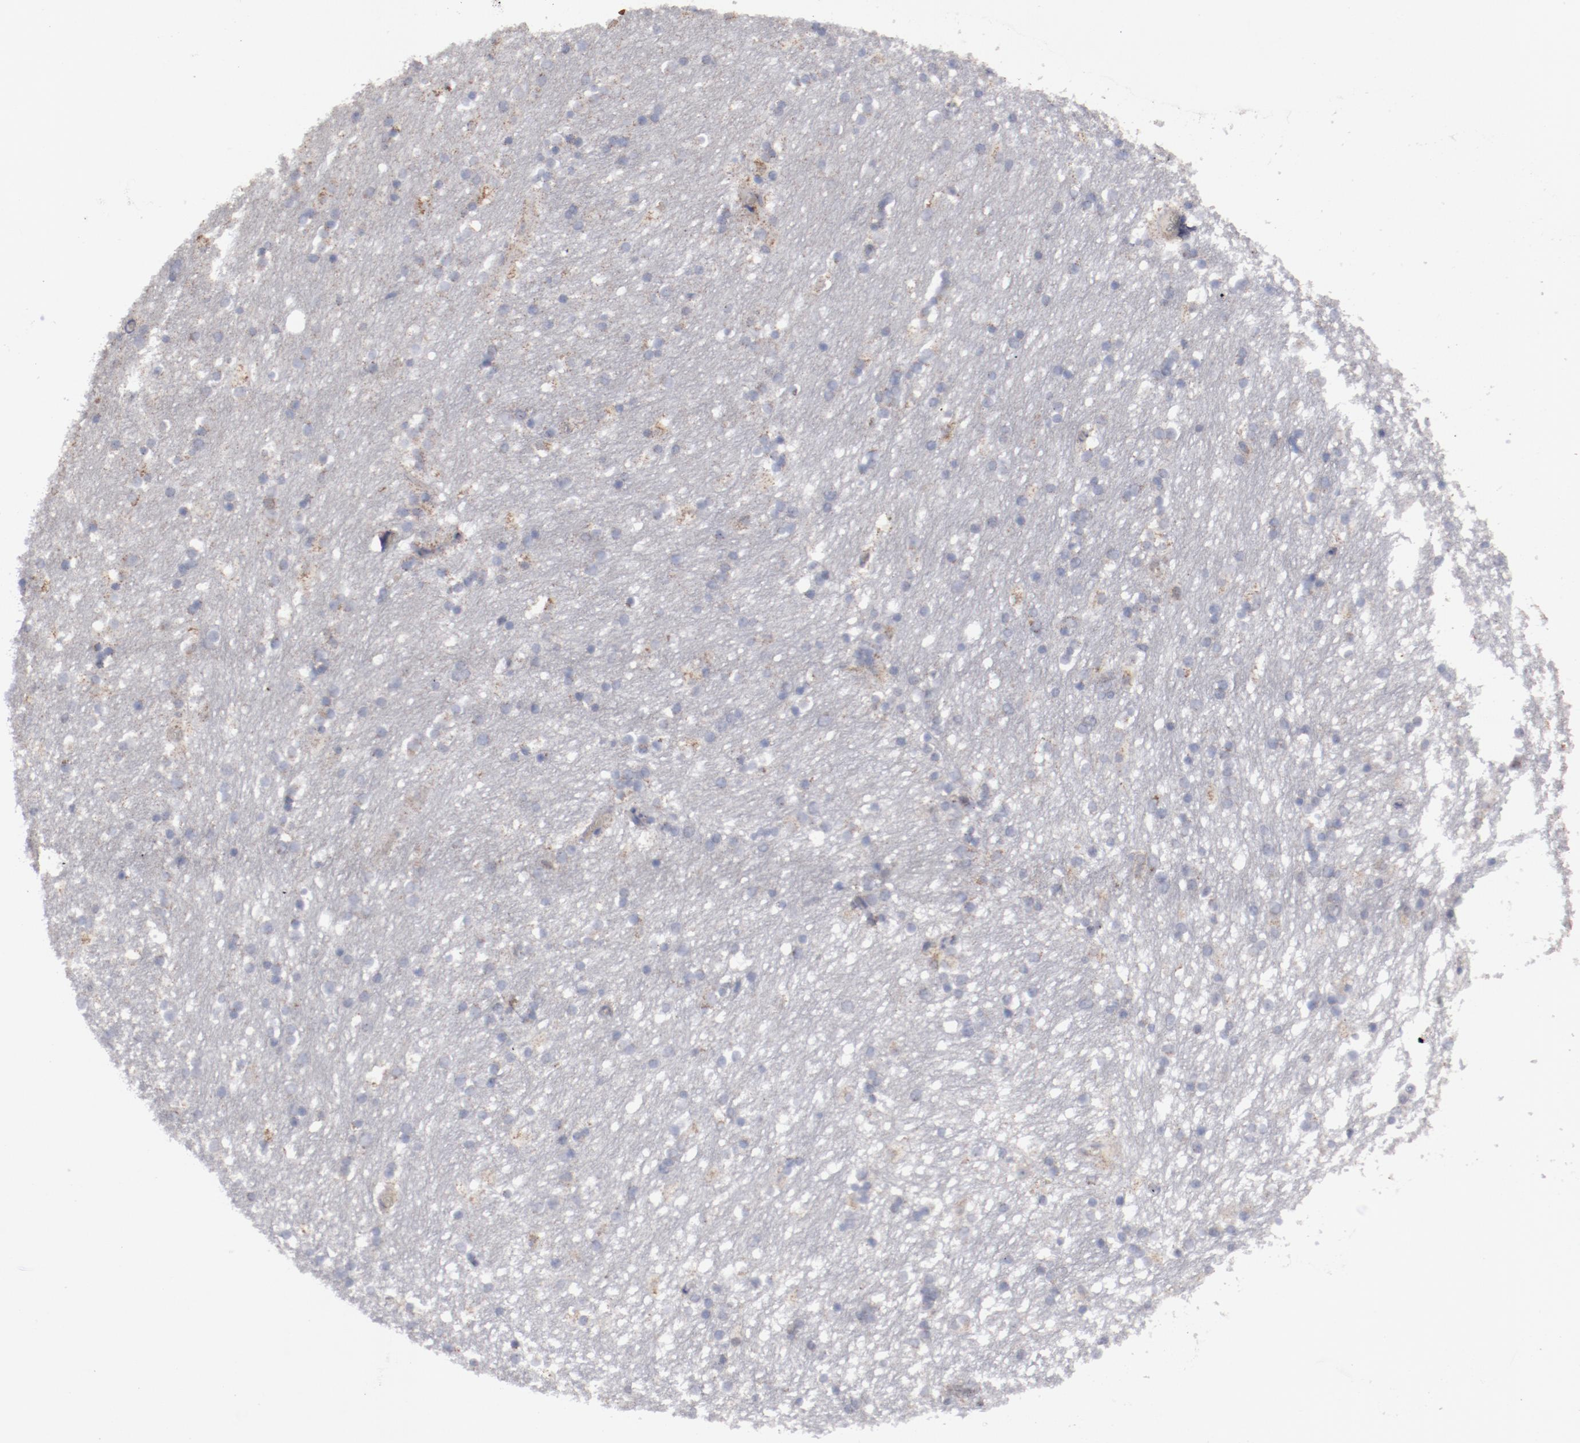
{"staining": {"intensity": "weak", "quantity": "<25%", "location": "cytoplasmic/membranous"}, "tissue": "caudate", "cell_type": "Glial cells", "image_type": "normal", "snomed": [{"axis": "morphology", "description": "Normal tissue, NOS"}, {"axis": "topography", "description": "Lateral ventricle wall"}], "caption": "Glial cells show no significant protein positivity in benign caudate.", "gene": "MYOM2", "patient": {"sex": "female", "age": 54}}